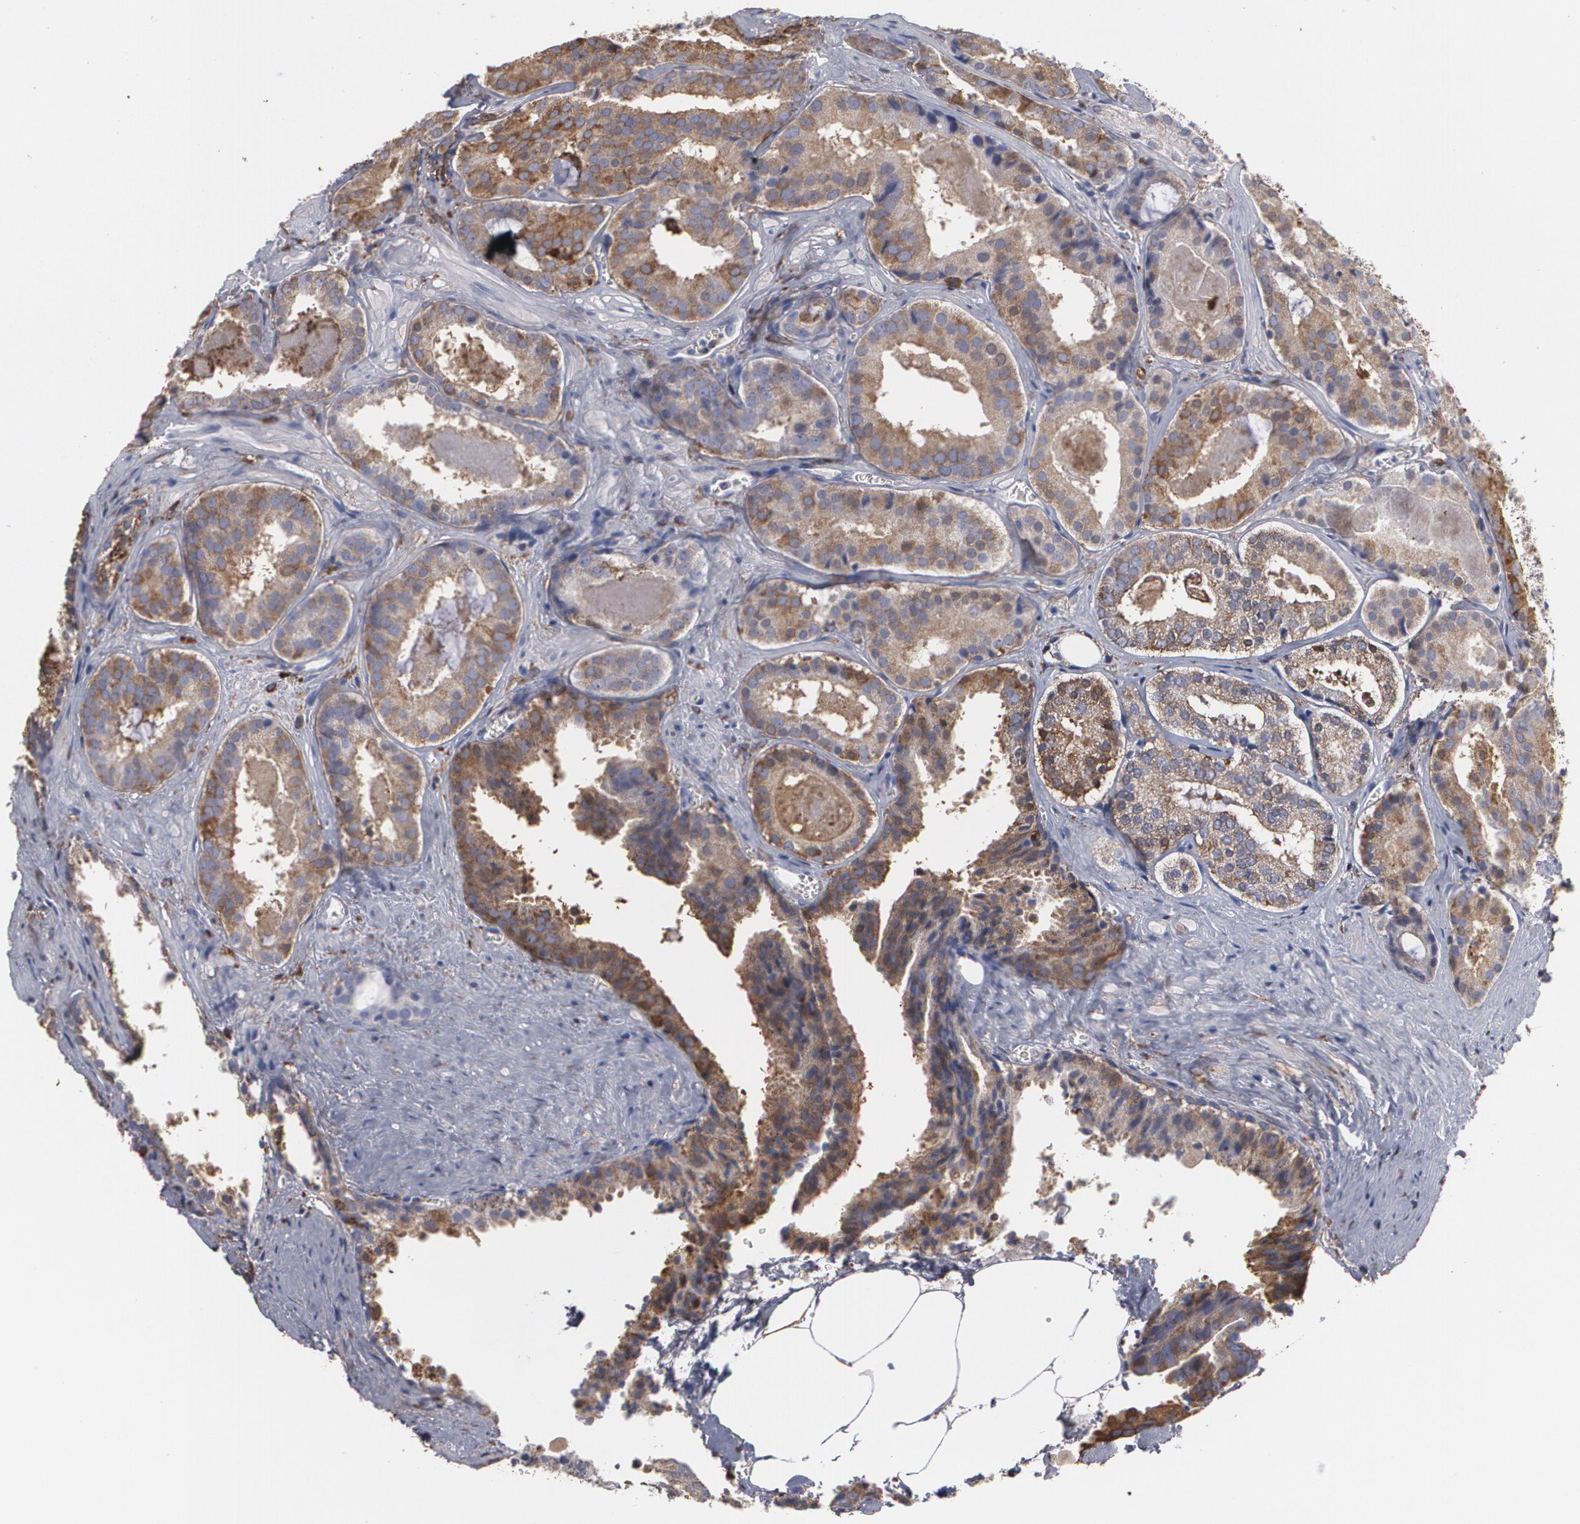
{"staining": {"intensity": "moderate", "quantity": ">75%", "location": "cytoplasmic/membranous"}, "tissue": "prostate cancer", "cell_type": "Tumor cells", "image_type": "cancer", "snomed": [{"axis": "morphology", "description": "Adenocarcinoma, Medium grade"}, {"axis": "topography", "description": "Prostate"}], "caption": "This image demonstrates IHC staining of prostate cancer, with medium moderate cytoplasmic/membranous positivity in about >75% of tumor cells.", "gene": "ODC1", "patient": {"sex": "male", "age": 64}}